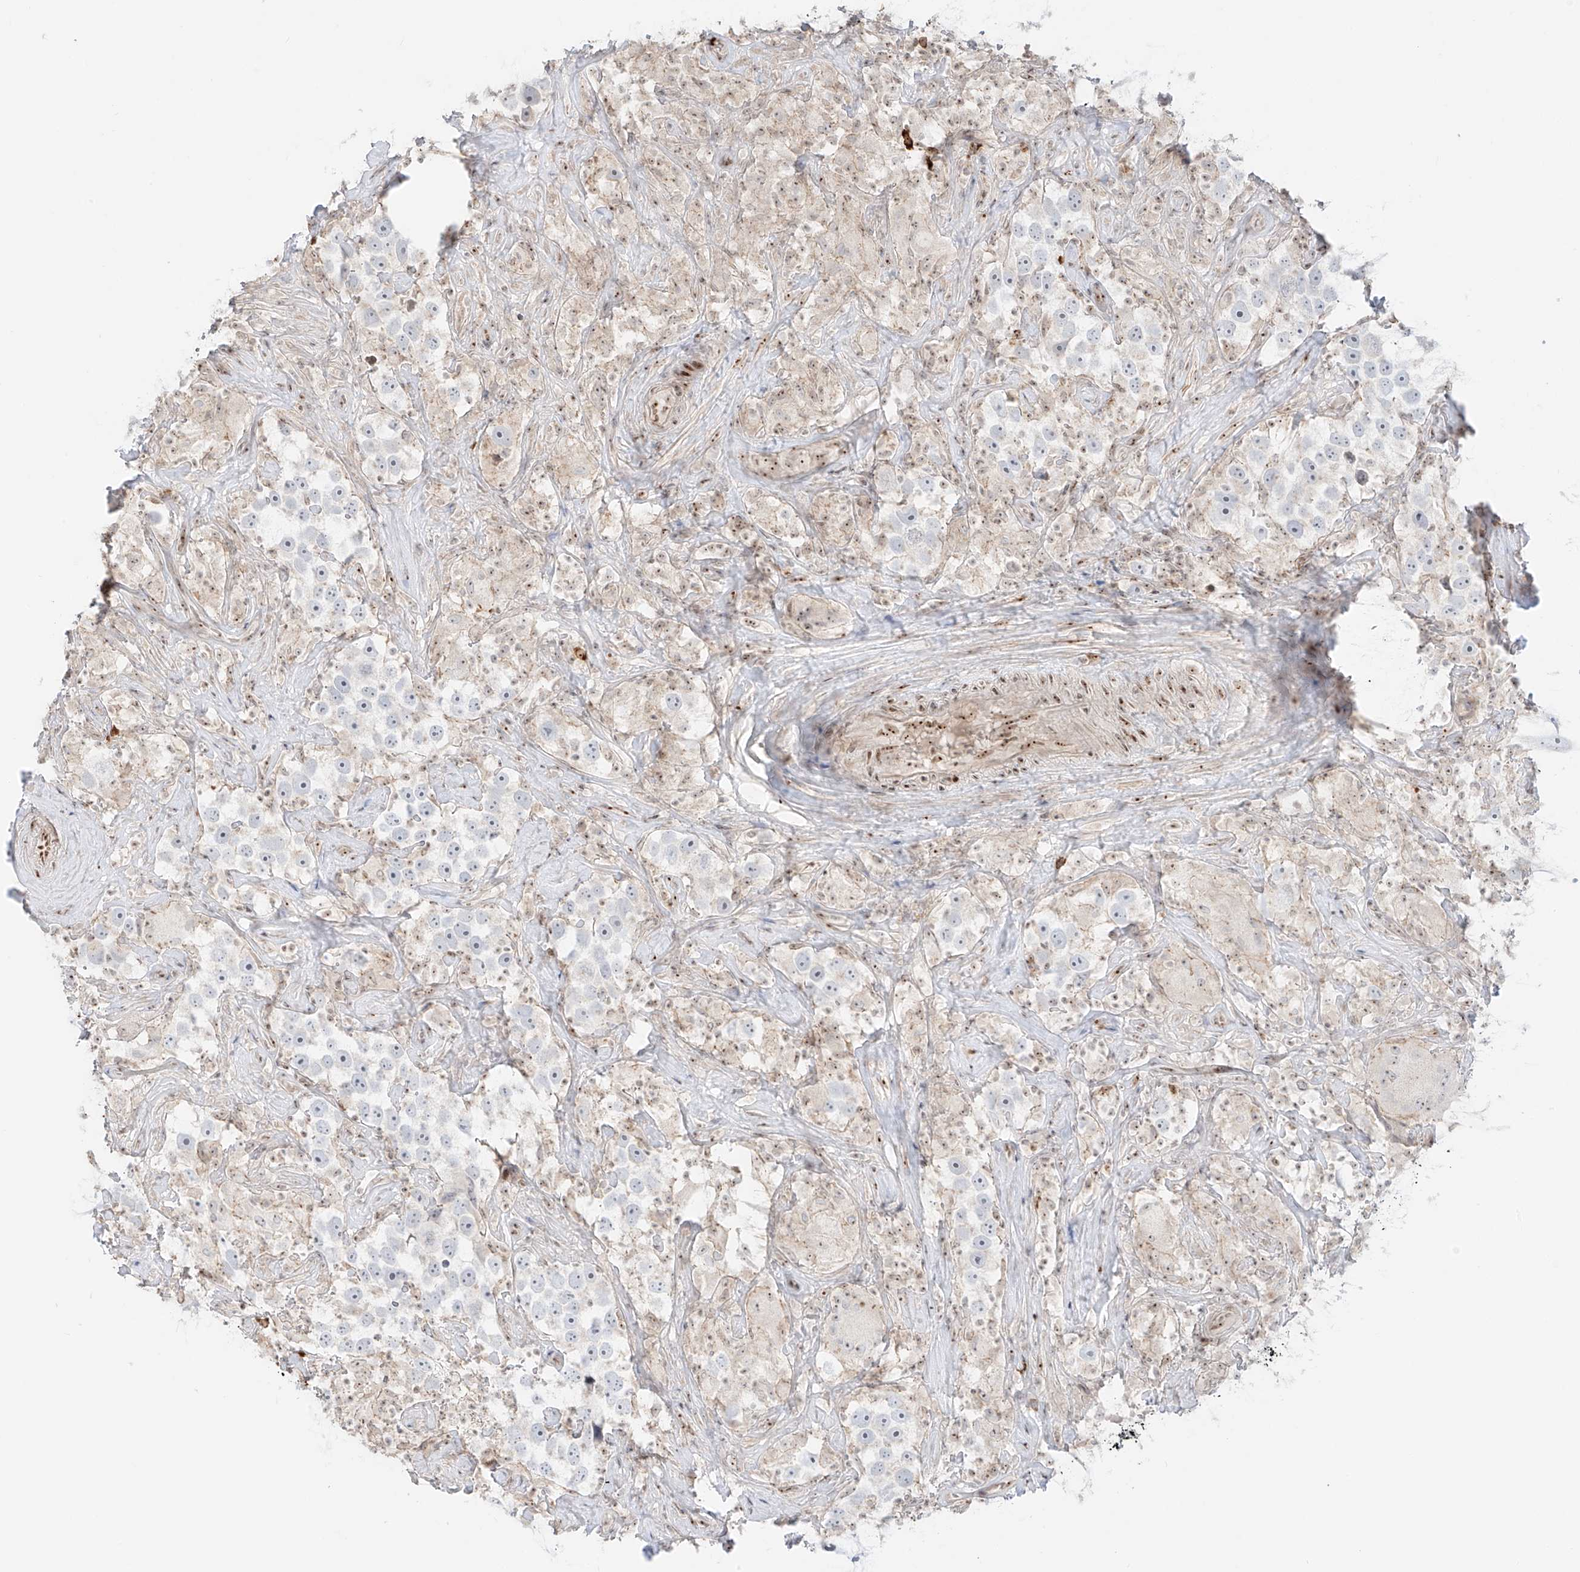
{"staining": {"intensity": "negative", "quantity": "none", "location": "none"}, "tissue": "testis cancer", "cell_type": "Tumor cells", "image_type": "cancer", "snomed": [{"axis": "morphology", "description": "Seminoma, NOS"}, {"axis": "topography", "description": "Testis"}], "caption": "DAB immunohistochemical staining of seminoma (testis) reveals no significant positivity in tumor cells.", "gene": "ZNF512", "patient": {"sex": "male", "age": 49}}